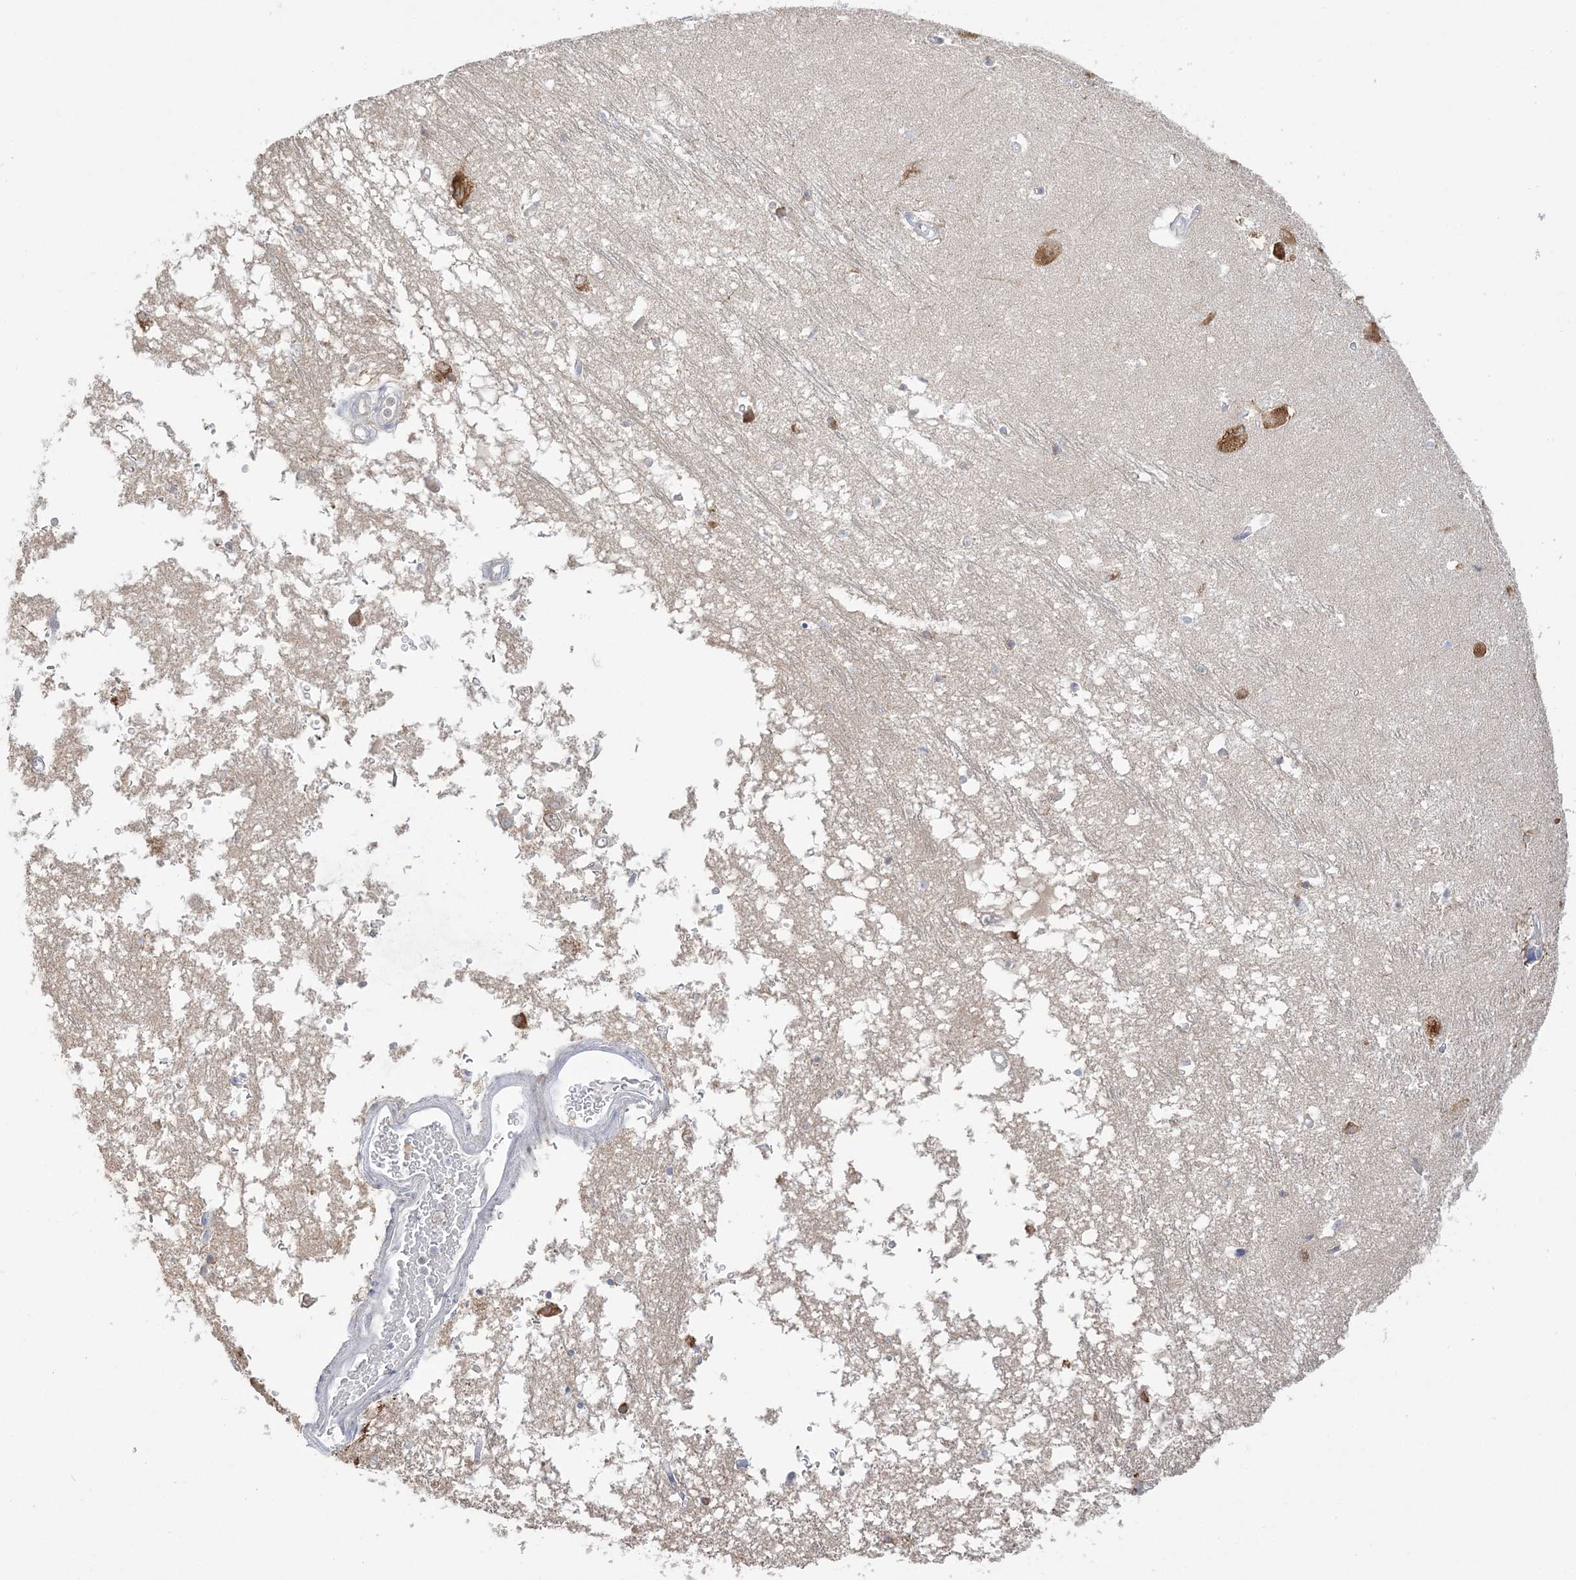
{"staining": {"intensity": "negative", "quantity": "none", "location": "none"}, "tissue": "hippocampus", "cell_type": "Glial cells", "image_type": "normal", "snomed": [{"axis": "morphology", "description": "Normal tissue, NOS"}, {"axis": "topography", "description": "Hippocampus"}], "caption": "A micrograph of hippocampus stained for a protein displays no brown staining in glial cells. (DAB (3,3'-diaminobenzidine) IHC, high magnification).", "gene": "FARSB", "patient": {"sex": "male", "age": 70}}